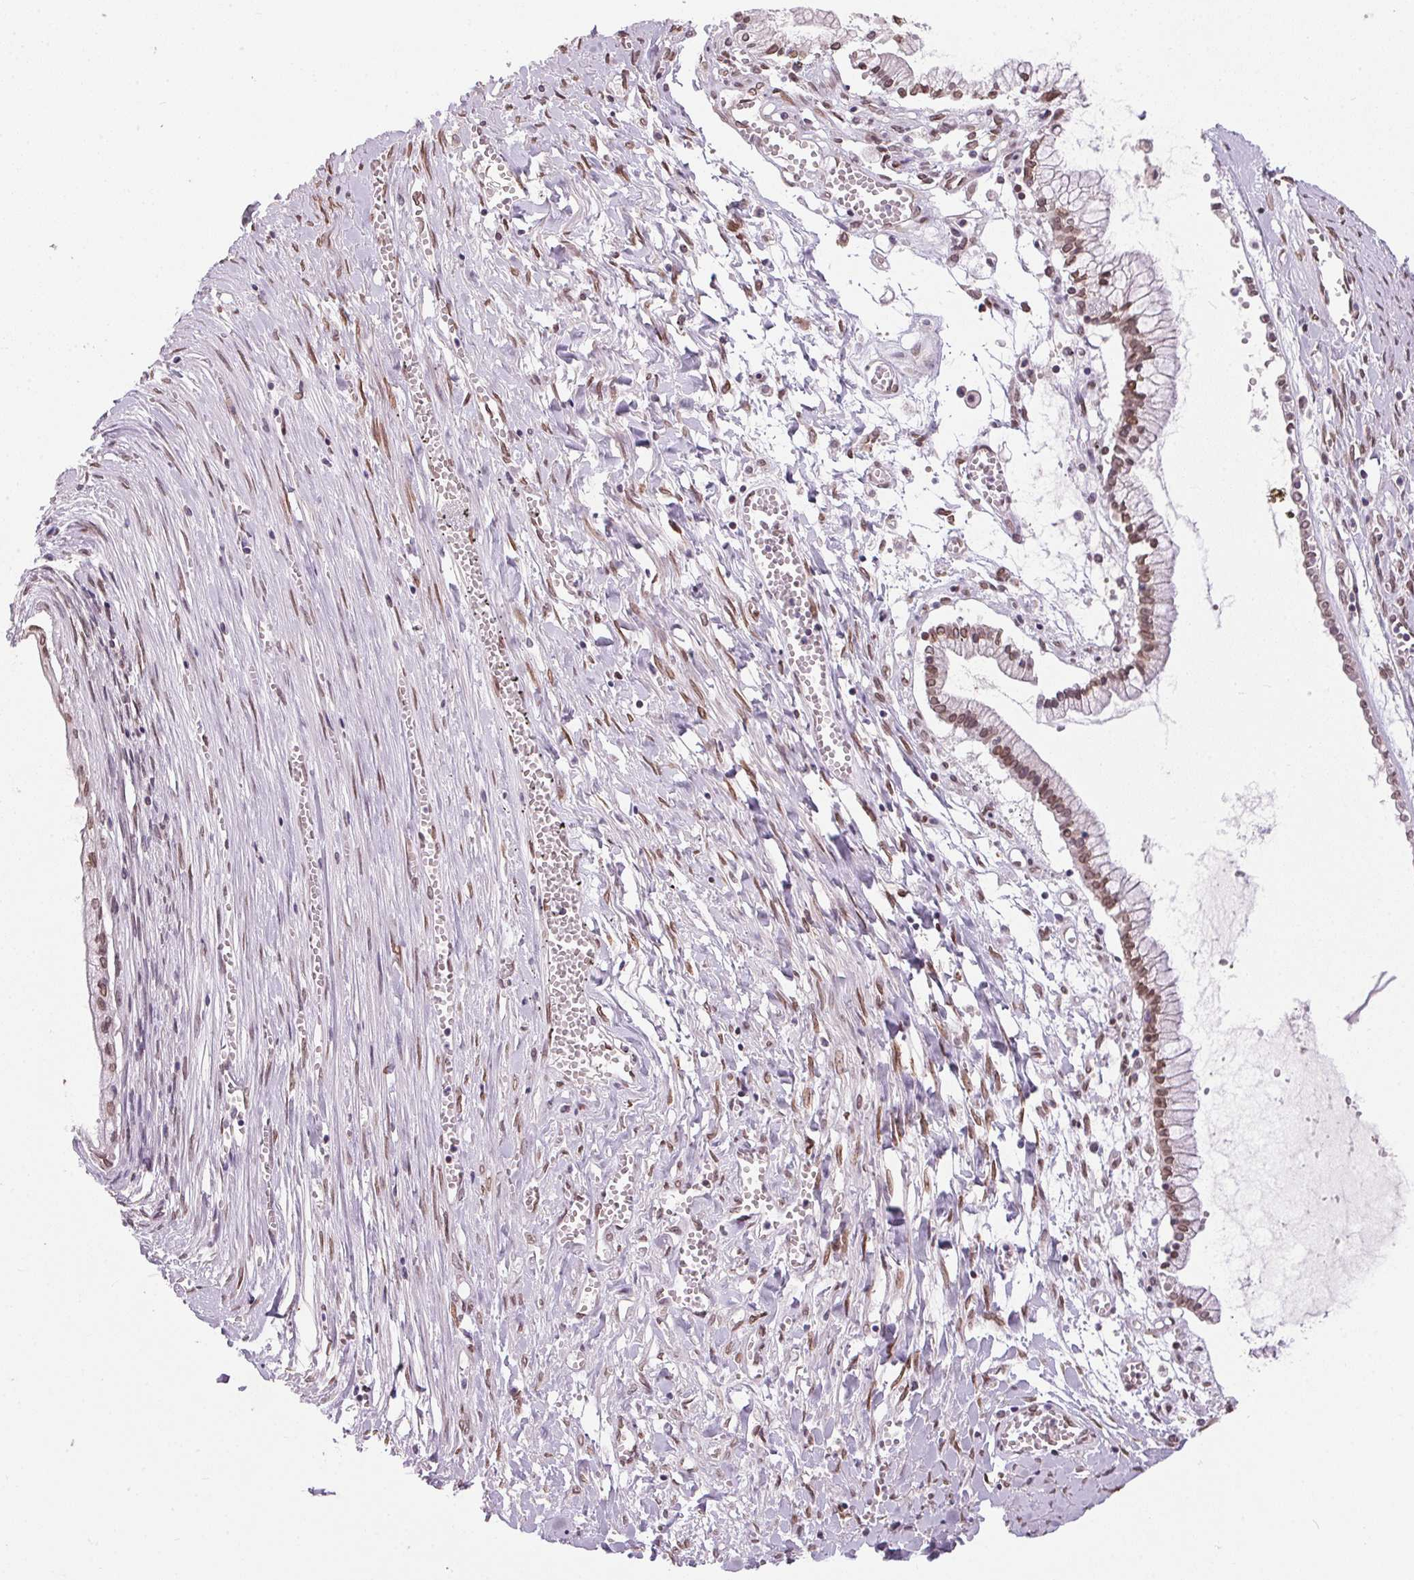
{"staining": {"intensity": "moderate", "quantity": ">75%", "location": "nuclear"}, "tissue": "ovarian cancer", "cell_type": "Tumor cells", "image_type": "cancer", "snomed": [{"axis": "morphology", "description": "Cystadenocarcinoma, mucinous, NOS"}, {"axis": "topography", "description": "Ovary"}], "caption": "Brown immunohistochemical staining in ovarian cancer shows moderate nuclear staining in about >75% of tumor cells.", "gene": "TMEM175", "patient": {"sex": "female", "age": 67}}